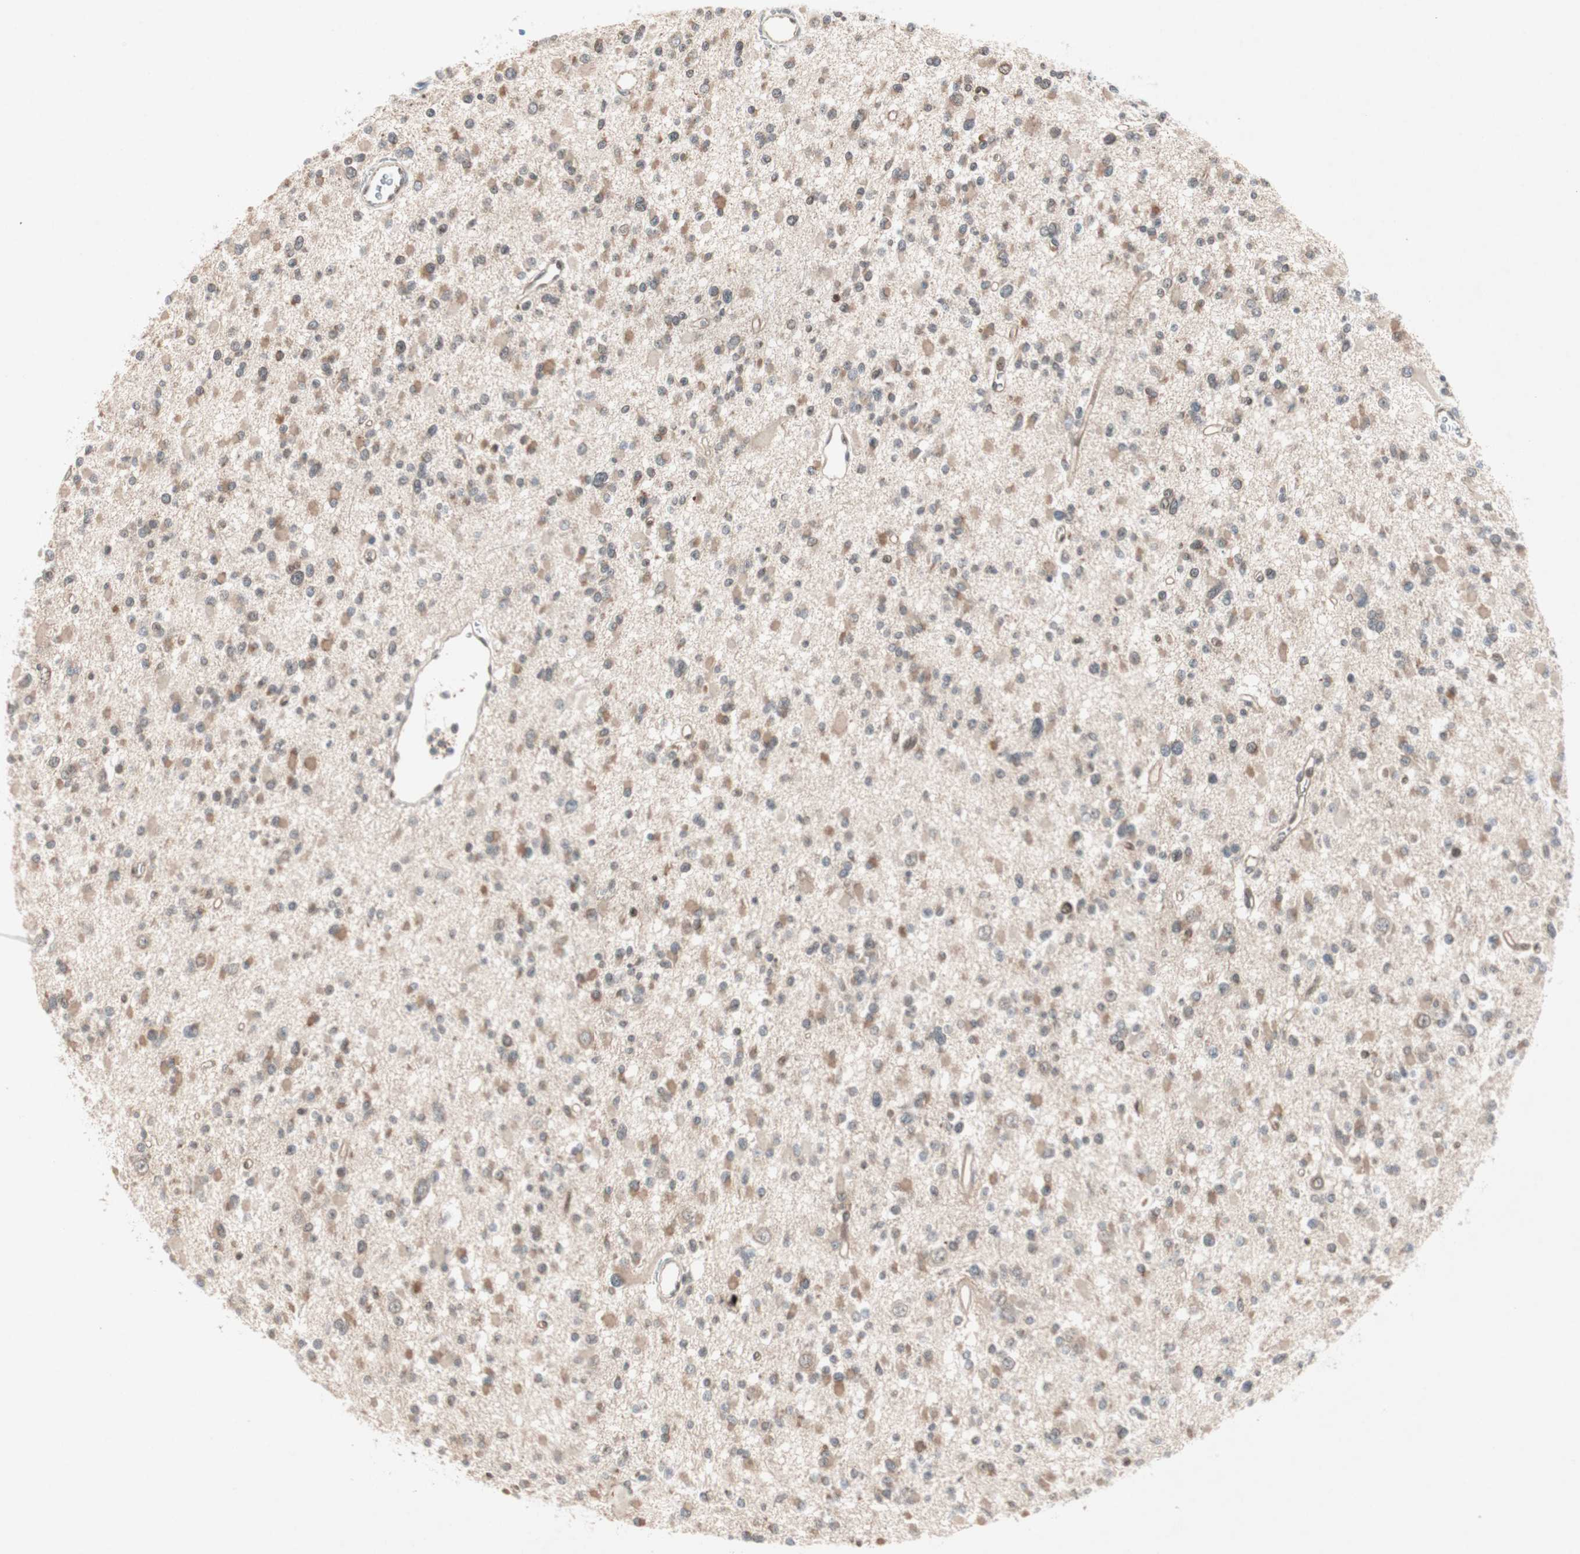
{"staining": {"intensity": "weak", "quantity": ">75%", "location": "cytoplasmic/membranous"}, "tissue": "glioma", "cell_type": "Tumor cells", "image_type": "cancer", "snomed": [{"axis": "morphology", "description": "Glioma, malignant, Low grade"}, {"axis": "topography", "description": "Brain"}], "caption": "A brown stain shows weak cytoplasmic/membranous positivity of a protein in human malignant glioma (low-grade) tumor cells.", "gene": "PGBD1", "patient": {"sex": "female", "age": 22}}